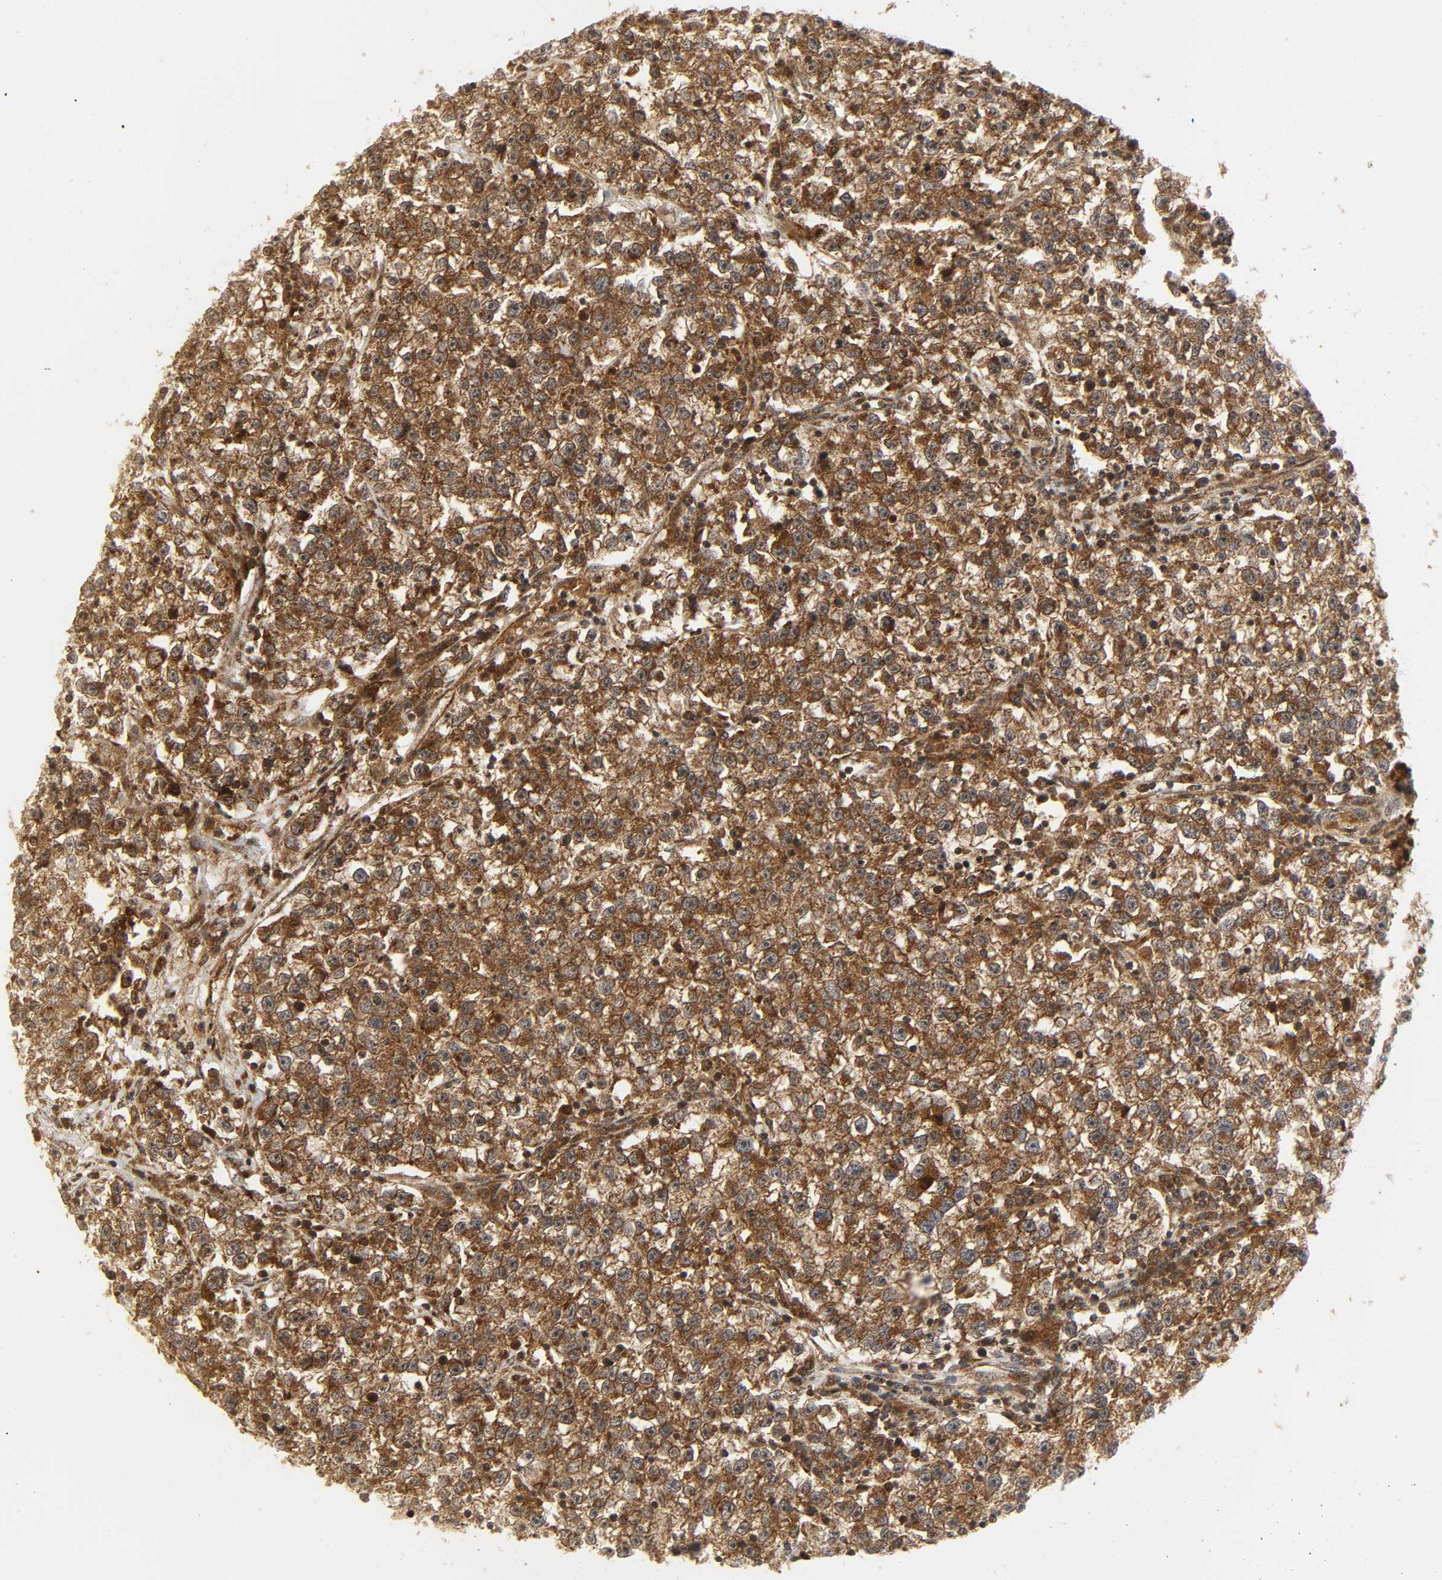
{"staining": {"intensity": "strong", "quantity": ">75%", "location": "cytoplasmic/membranous"}, "tissue": "testis cancer", "cell_type": "Tumor cells", "image_type": "cancer", "snomed": [{"axis": "morphology", "description": "Seminoma, NOS"}, {"axis": "topography", "description": "Testis"}], "caption": "DAB (3,3'-diaminobenzidine) immunohistochemical staining of testis seminoma reveals strong cytoplasmic/membranous protein positivity in about >75% of tumor cells. The protein is shown in brown color, while the nuclei are stained blue.", "gene": "CHUK", "patient": {"sex": "male", "age": 22}}